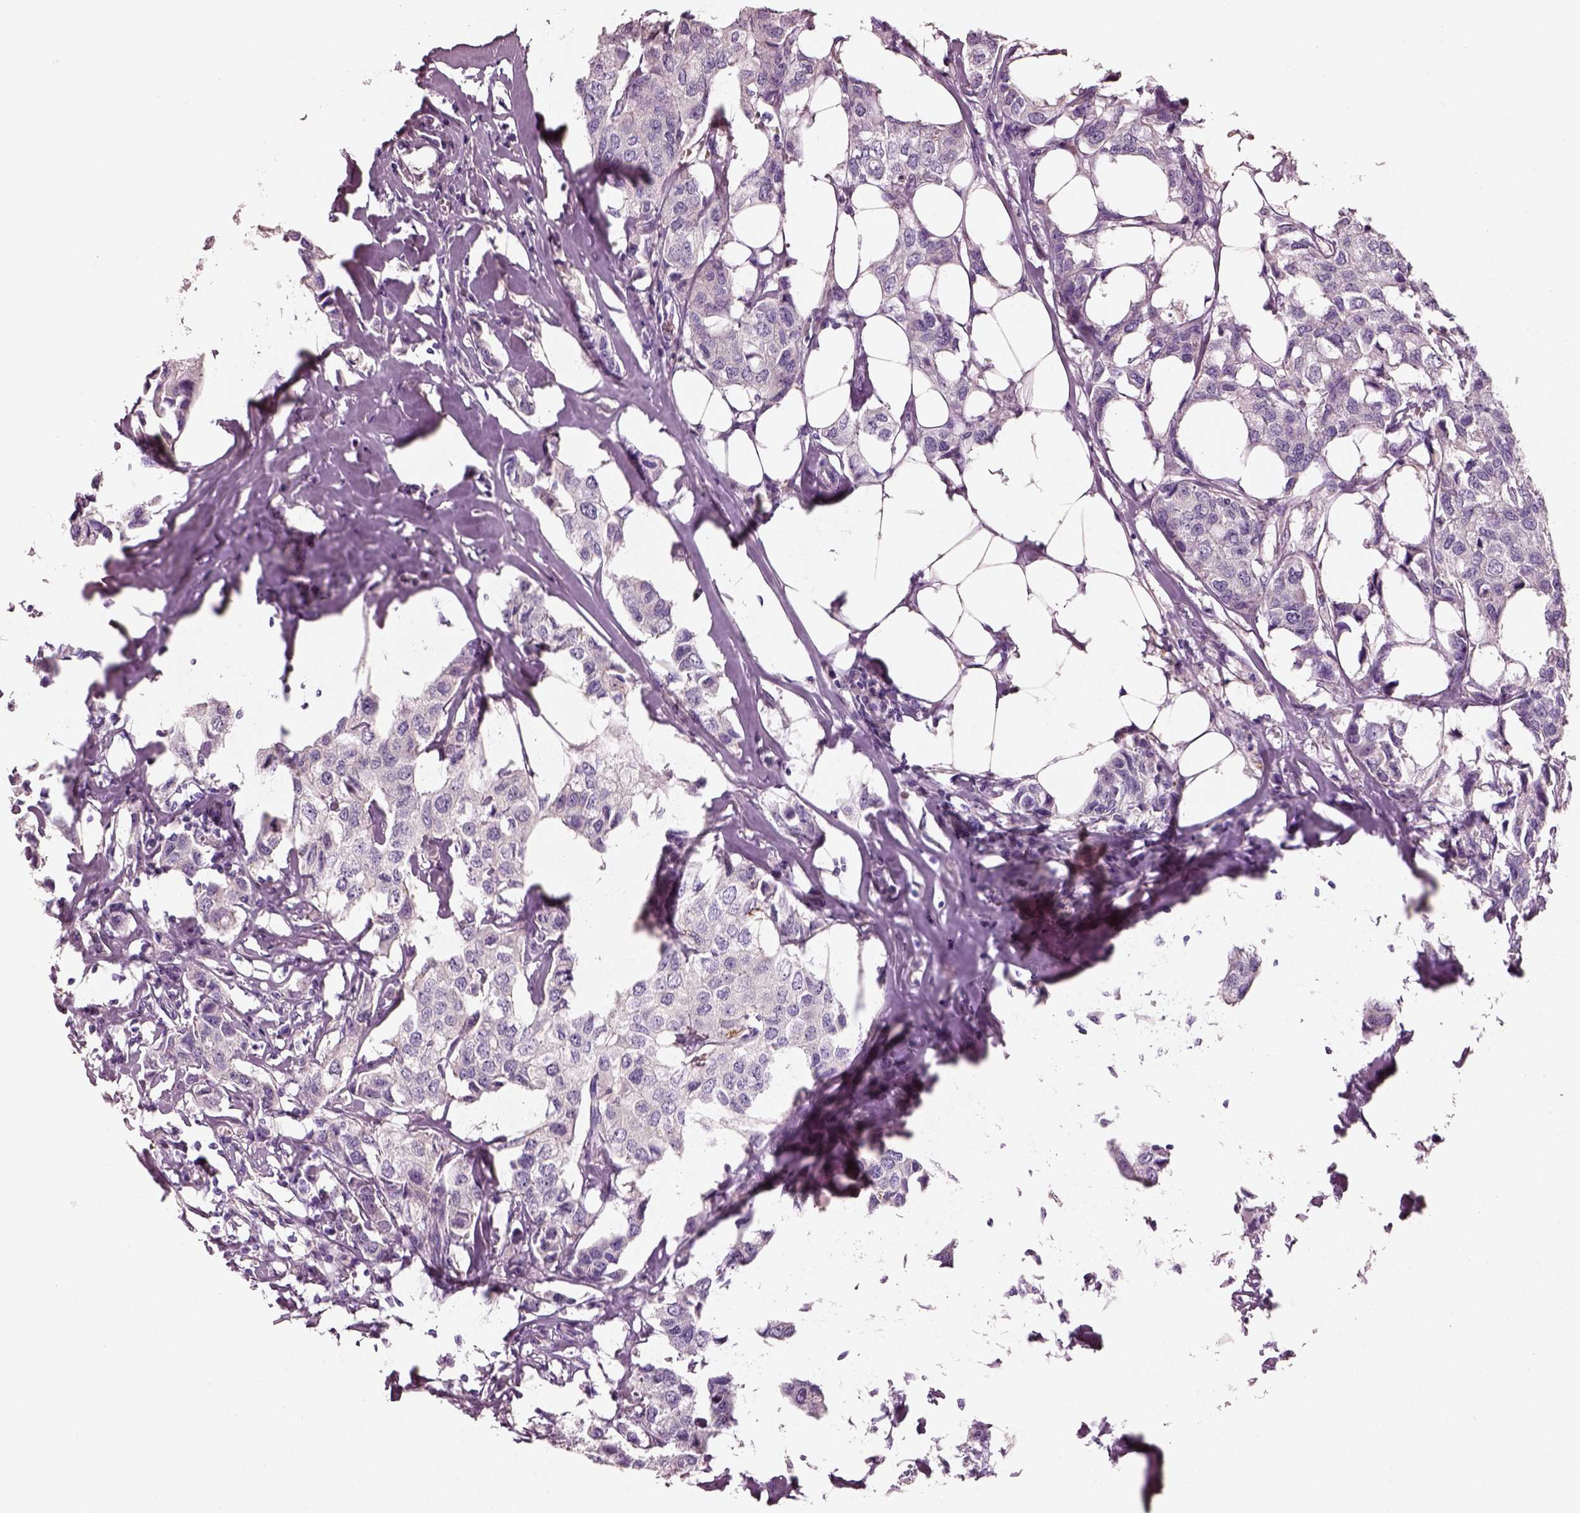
{"staining": {"intensity": "negative", "quantity": "none", "location": "none"}, "tissue": "breast cancer", "cell_type": "Tumor cells", "image_type": "cancer", "snomed": [{"axis": "morphology", "description": "Duct carcinoma"}, {"axis": "topography", "description": "Breast"}], "caption": "This is a image of immunohistochemistry (IHC) staining of breast intraductal carcinoma, which shows no expression in tumor cells.", "gene": "ELSPBP1", "patient": {"sex": "female", "age": 80}}